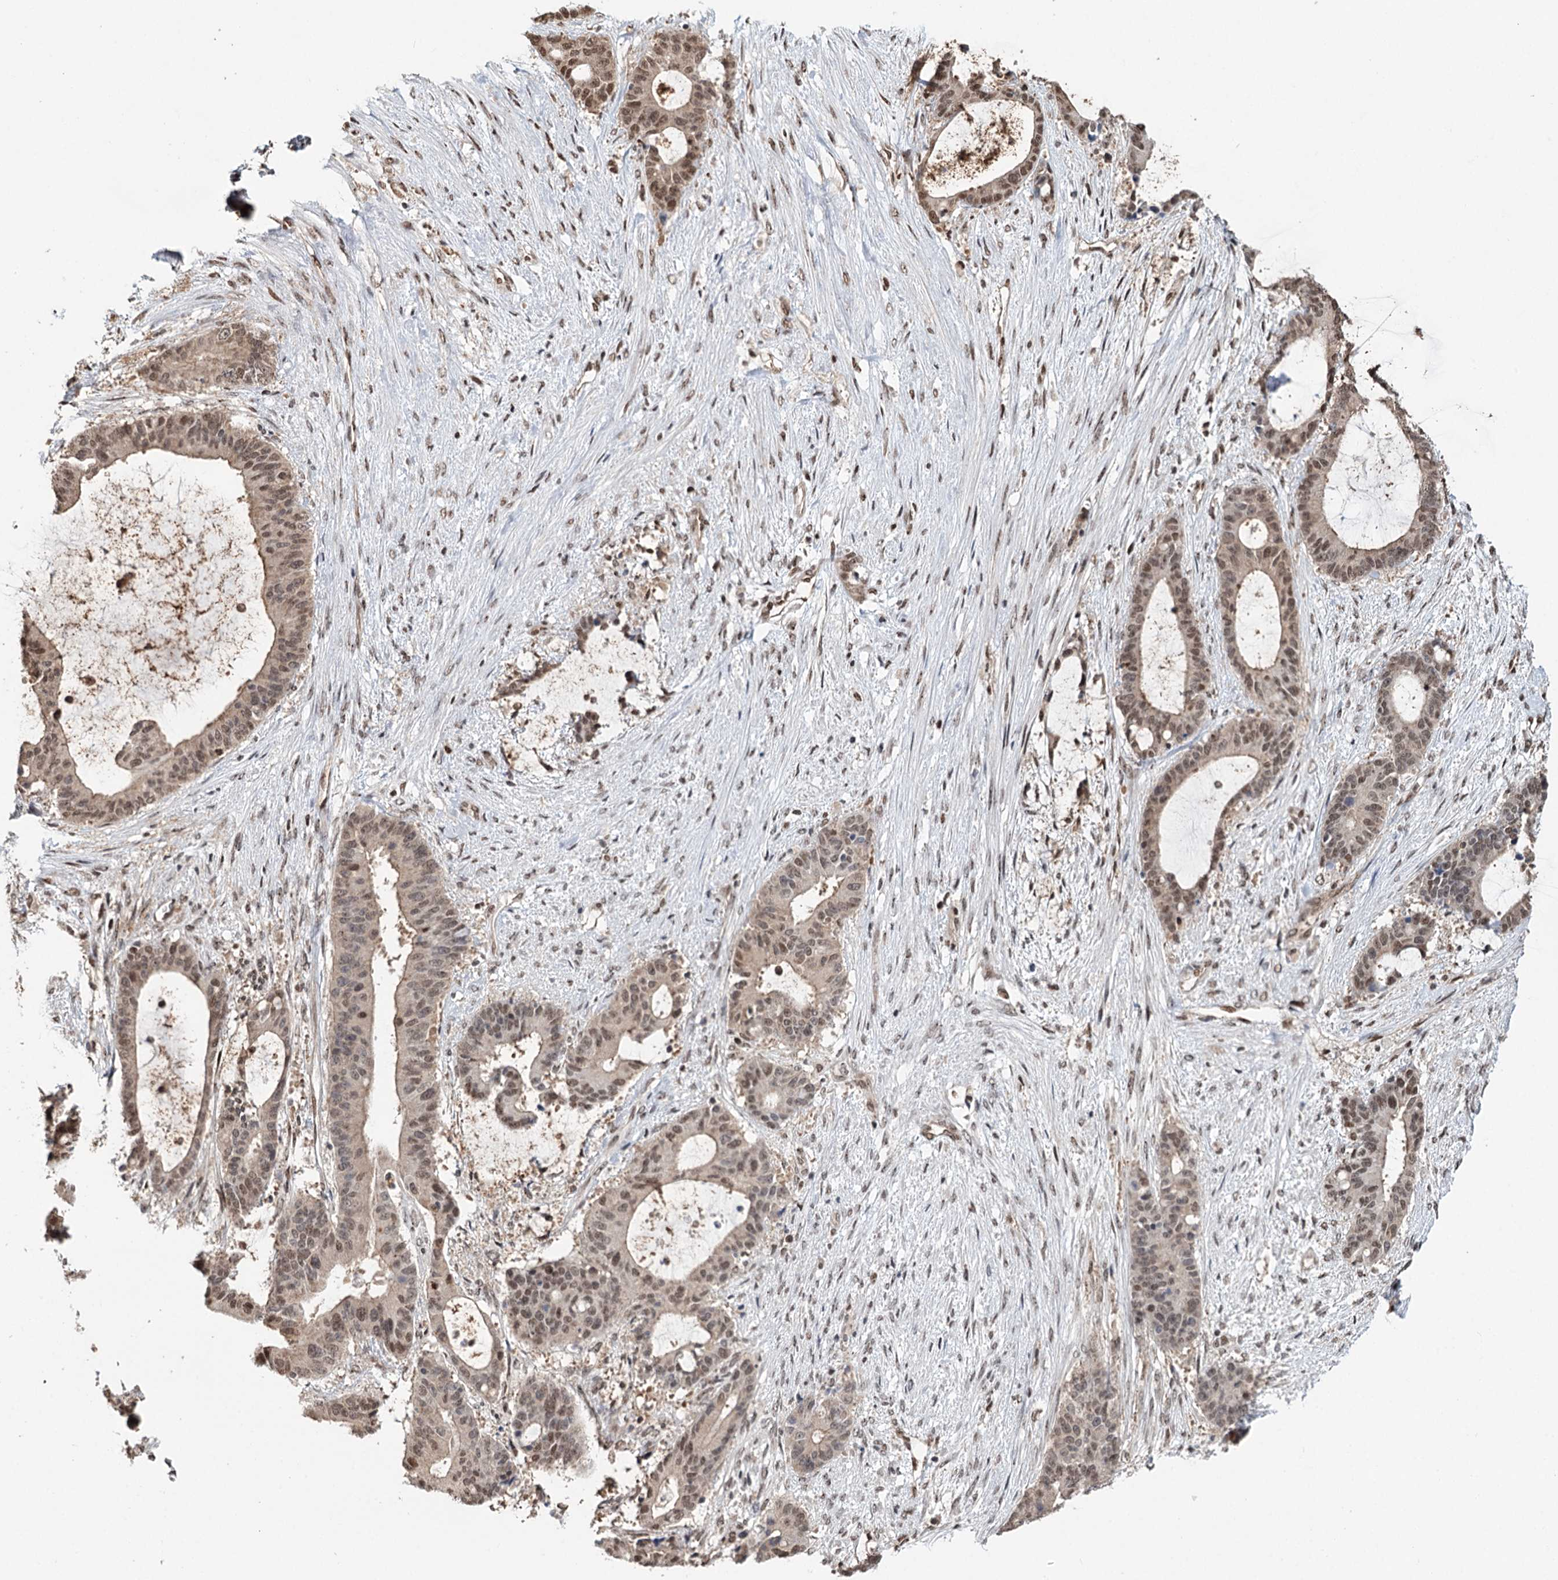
{"staining": {"intensity": "moderate", "quantity": ">75%", "location": "nuclear"}, "tissue": "liver cancer", "cell_type": "Tumor cells", "image_type": "cancer", "snomed": [{"axis": "morphology", "description": "Normal tissue, NOS"}, {"axis": "morphology", "description": "Cholangiocarcinoma"}, {"axis": "topography", "description": "Liver"}, {"axis": "topography", "description": "Peripheral nerve tissue"}], "caption": "Immunohistochemical staining of liver cancer (cholangiocarcinoma) reveals medium levels of moderate nuclear expression in about >75% of tumor cells.", "gene": "RPS27A", "patient": {"sex": "female", "age": 73}}